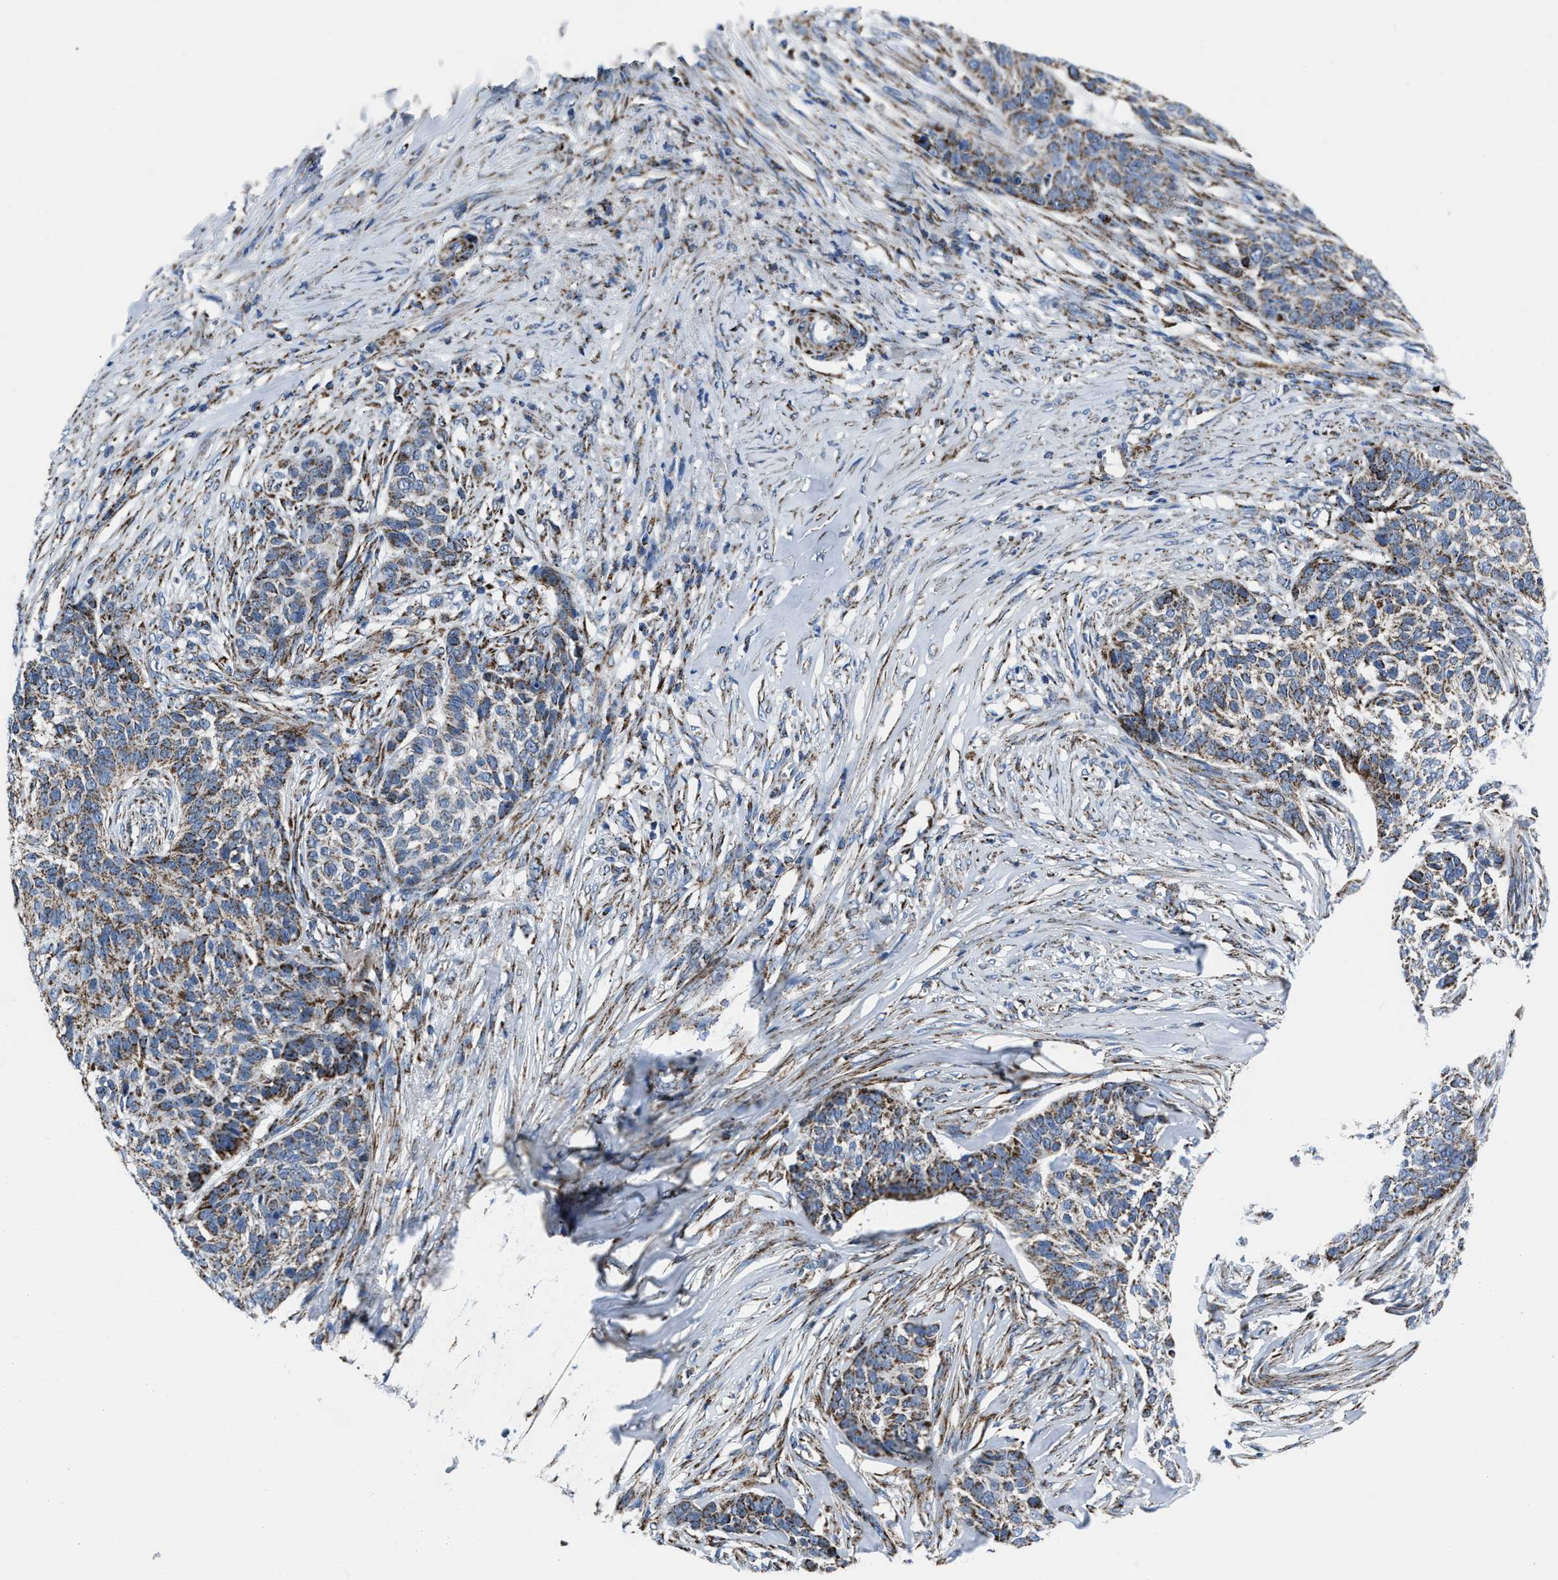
{"staining": {"intensity": "moderate", "quantity": ">75%", "location": "cytoplasmic/membranous"}, "tissue": "skin cancer", "cell_type": "Tumor cells", "image_type": "cancer", "snomed": [{"axis": "morphology", "description": "Basal cell carcinoma"}, {"axis": "topography", "description": "Skin"}], "caption": "DAB immunohistochemical staining of human skin basal cell carcinoma shows moderate cytoplasmic/membranous protein expression in about >75% of tumor cells. Using DAB (3,3'-diaminobenzidine) (brown) and hematoxylin (blue) stains, captured at high magnification using brightfield microscopy.", "gene": "NSD3", "patient": {"sex": "male", "age": 85}}